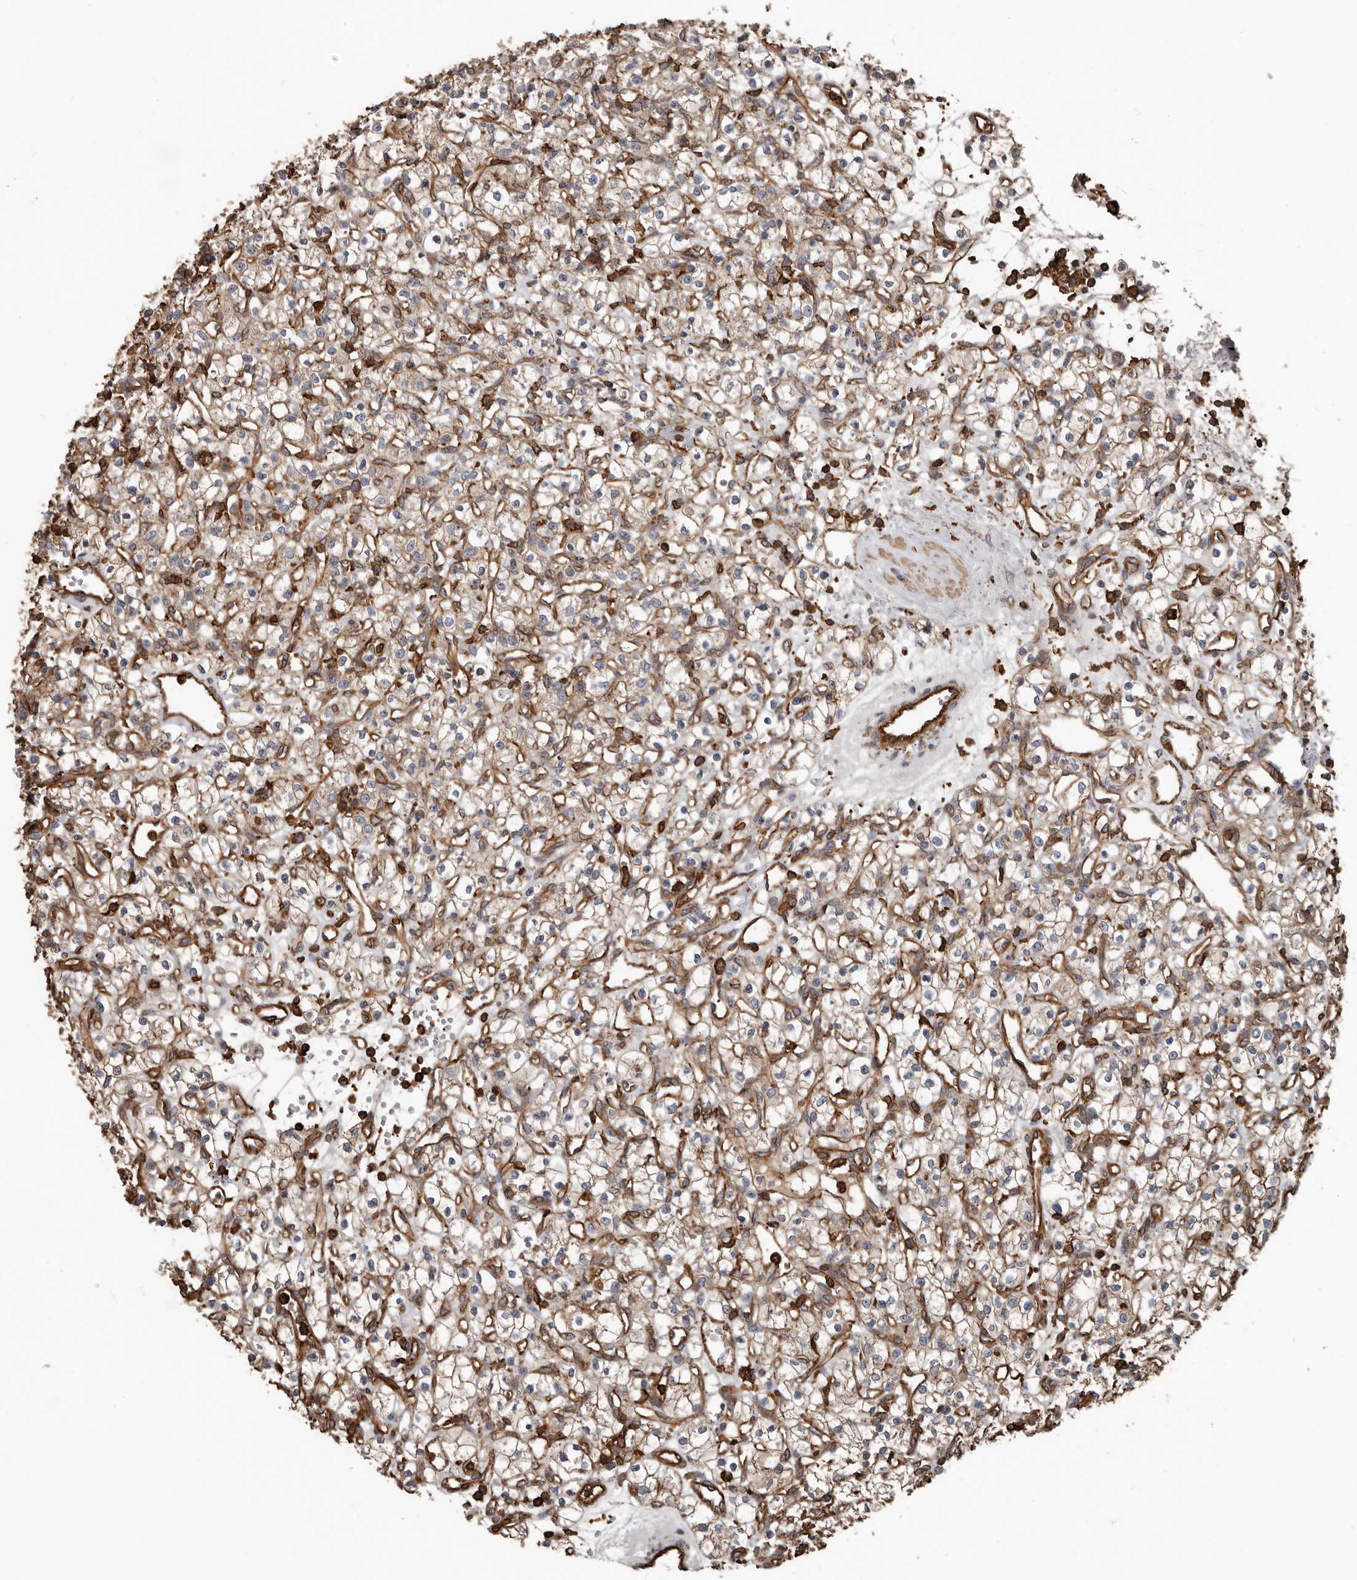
{"staining": {"intensity": "moderate", "quantity": "25%-75%", "location": "cytoplasmic/membranous"}, "tissue": "renal cancer", "cell_type": "Tumor cells", "image_type": "cancer", "snomed": [{"axis": "morphology", "description": "Adenocarcinoma, NOS"}, {"axis": "topography", "description": "Kidney"}], "caption": "Brown immunohistochemical staining in adenocarcinoma (renal) displays moderate cytoplasmic/membranous positivity in about 25%-75% of tumor cells. The staining was performed using DAB to visualize the protein expression in brown, while the nuclei were stained in blue with hematoxylin (Magnification: 20x).", "gene": "DENND6B", "patient": {"sex": "female", "age": 59}}